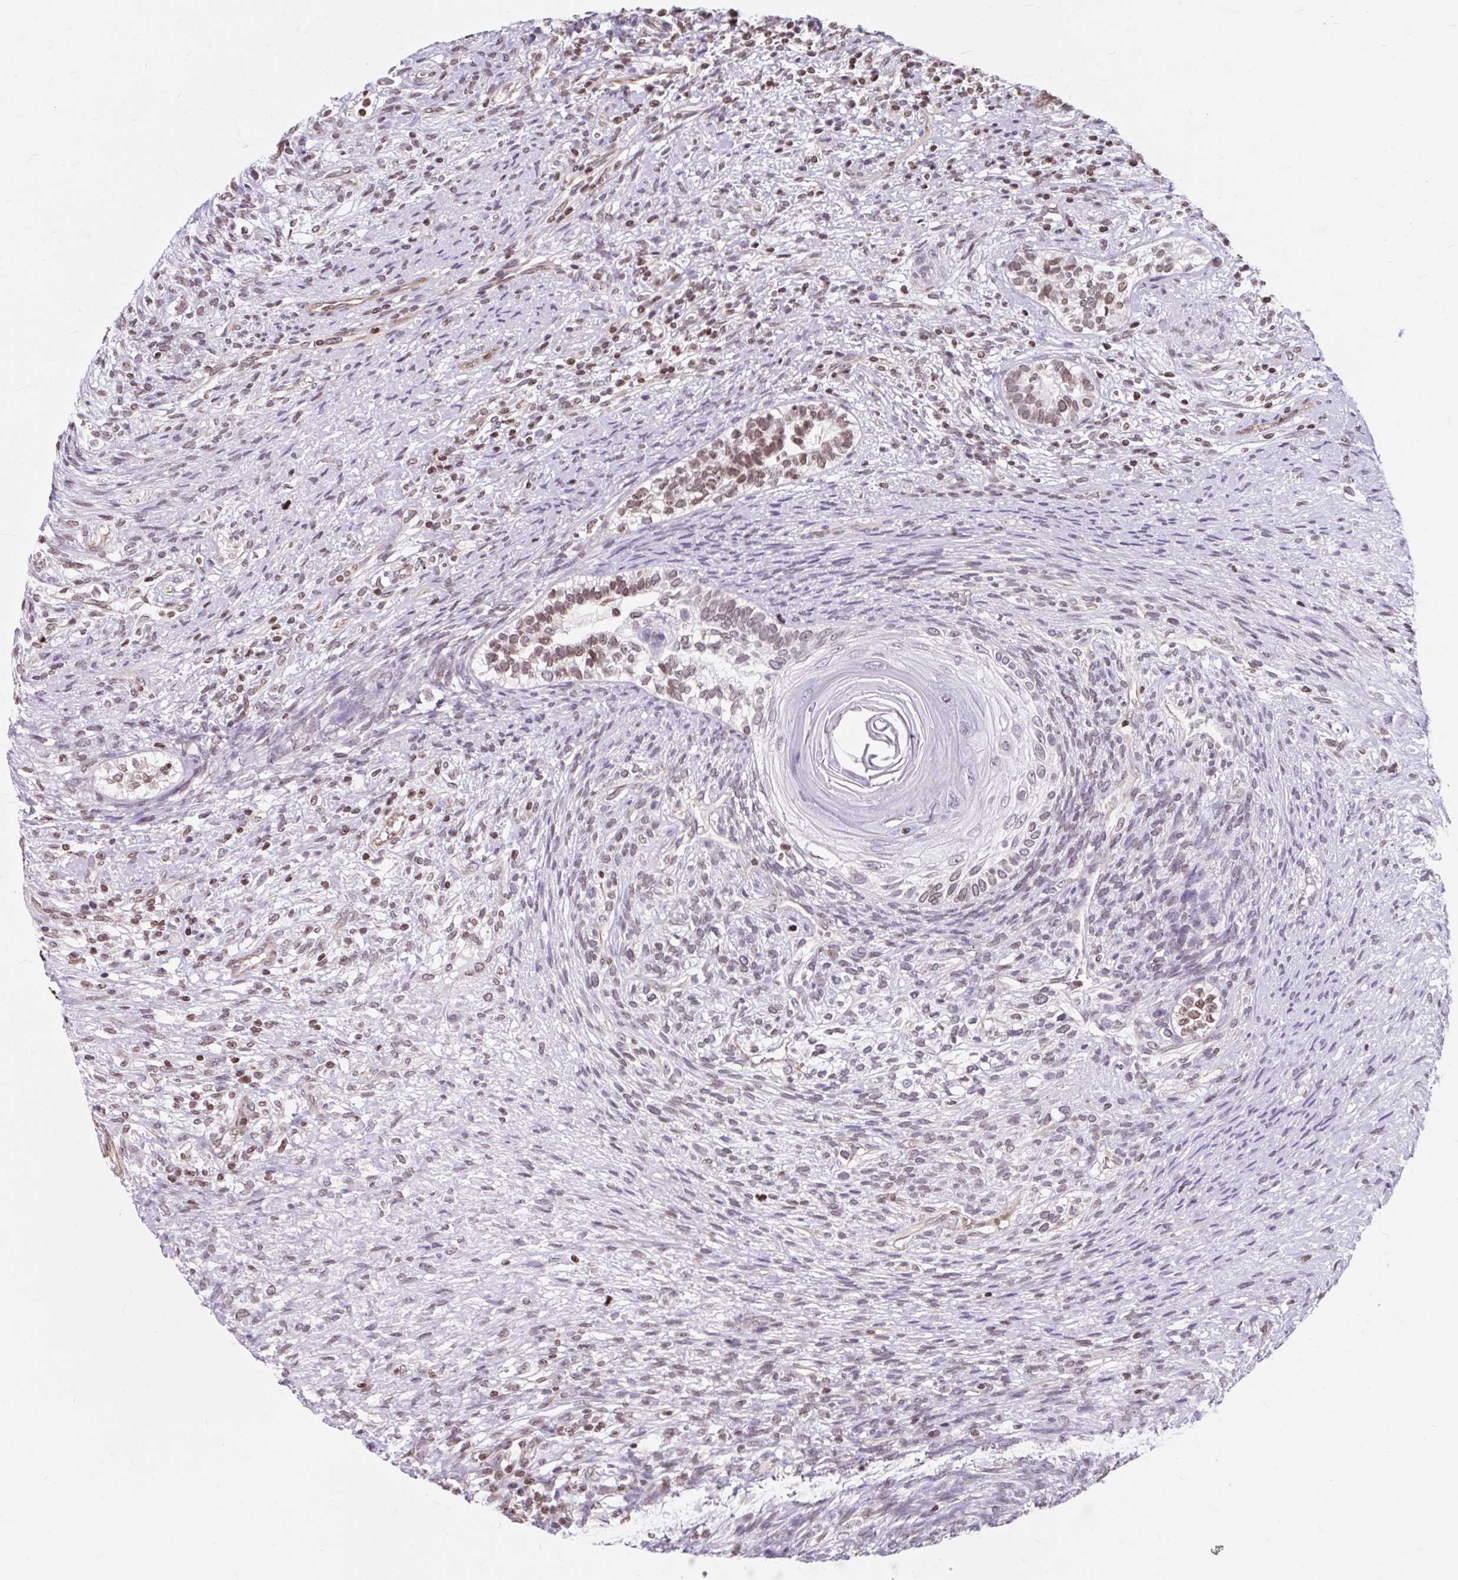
{"staining": {"intensity": "moderate", "quantity": ">75%", "location": "nuclear"}, "tissue": "testis cancer", "cell_type": "Tumor cells", "image_type": "cancer", "snomed": [{"axis": "morphology", "description": "Seminoma, NOS"}, {"axis": "morphology", "description": "Carcinoma, Embryonal, NOS"}, {"axis": "topography", "description": "Testis"}], "caption": "High-magnification brightfield microscopy of testis cancer (embryonal carcinoma) stained with DAB (3,3'-diaminobenzidine) (brown) and counterstained with hematoxylin (blue). tumor cells exhibit moderate nuclear positivity is seen in about>75% of cells.", "gene": "ORC3", "patient": {"sex": "male", "age": 41}}